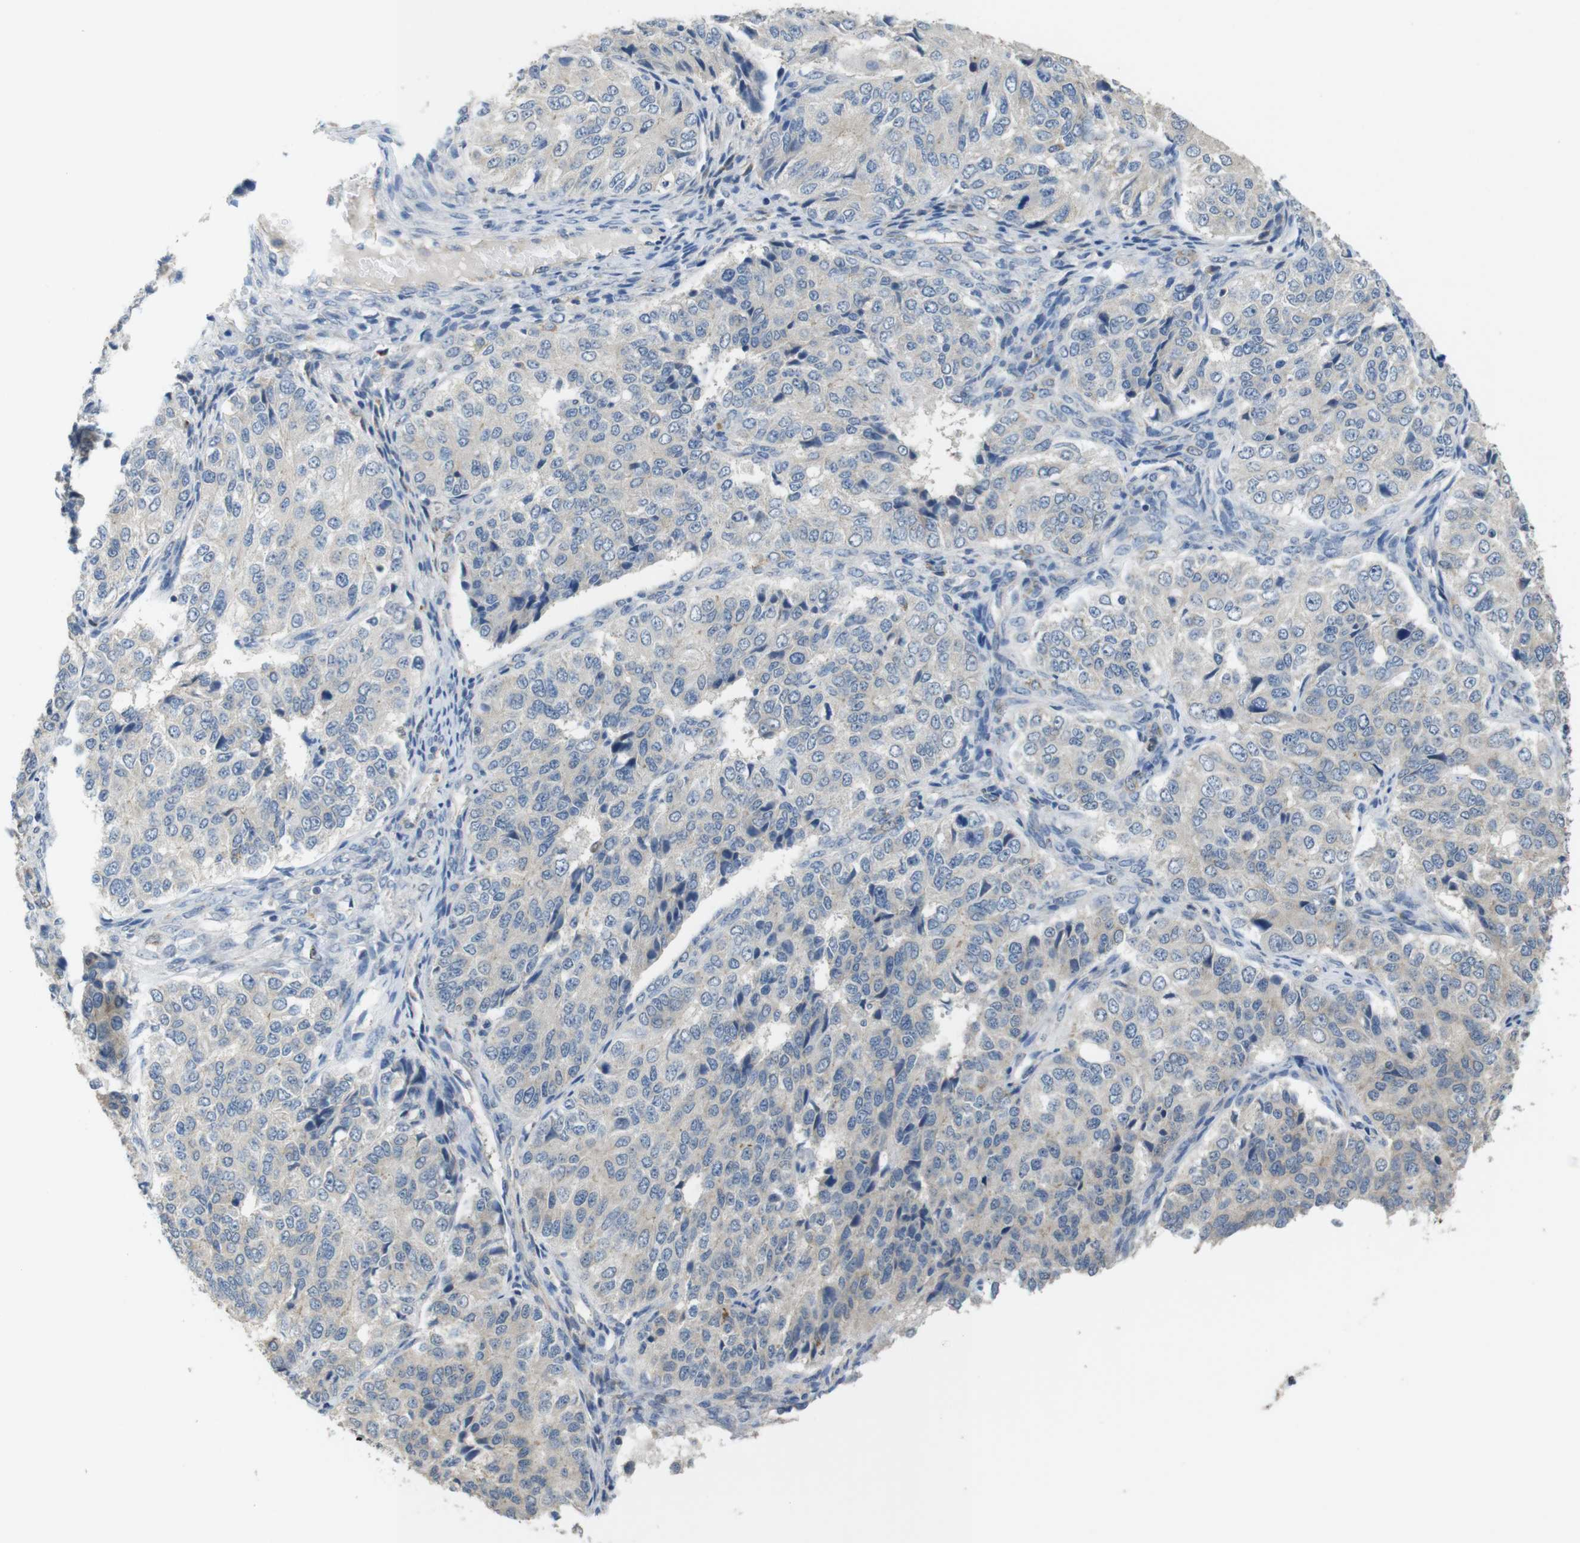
{"staining": {"intensity": "negative", "quantity": "none", "location": "none"}, "tissue": "ovarian cancer", "cell_type": "Tumor cells", "image_type": "cancer", "snomed": [{"axis": "morphology", "description": "Carcinoma, endometroid"}, {"axis": "topography", "description": "Ovary"}], "caption": "Immunohistochemistry image of ovarian cancer (endometroid carcinoma) stained for a protein (brown), which demonstrates no expression in tumor cells. (Immunohistochemistry (ihc), brightfield microscopy, high magnification).", "gene": "CALHM2", "patient": {"sex": "female", "age": 51}}